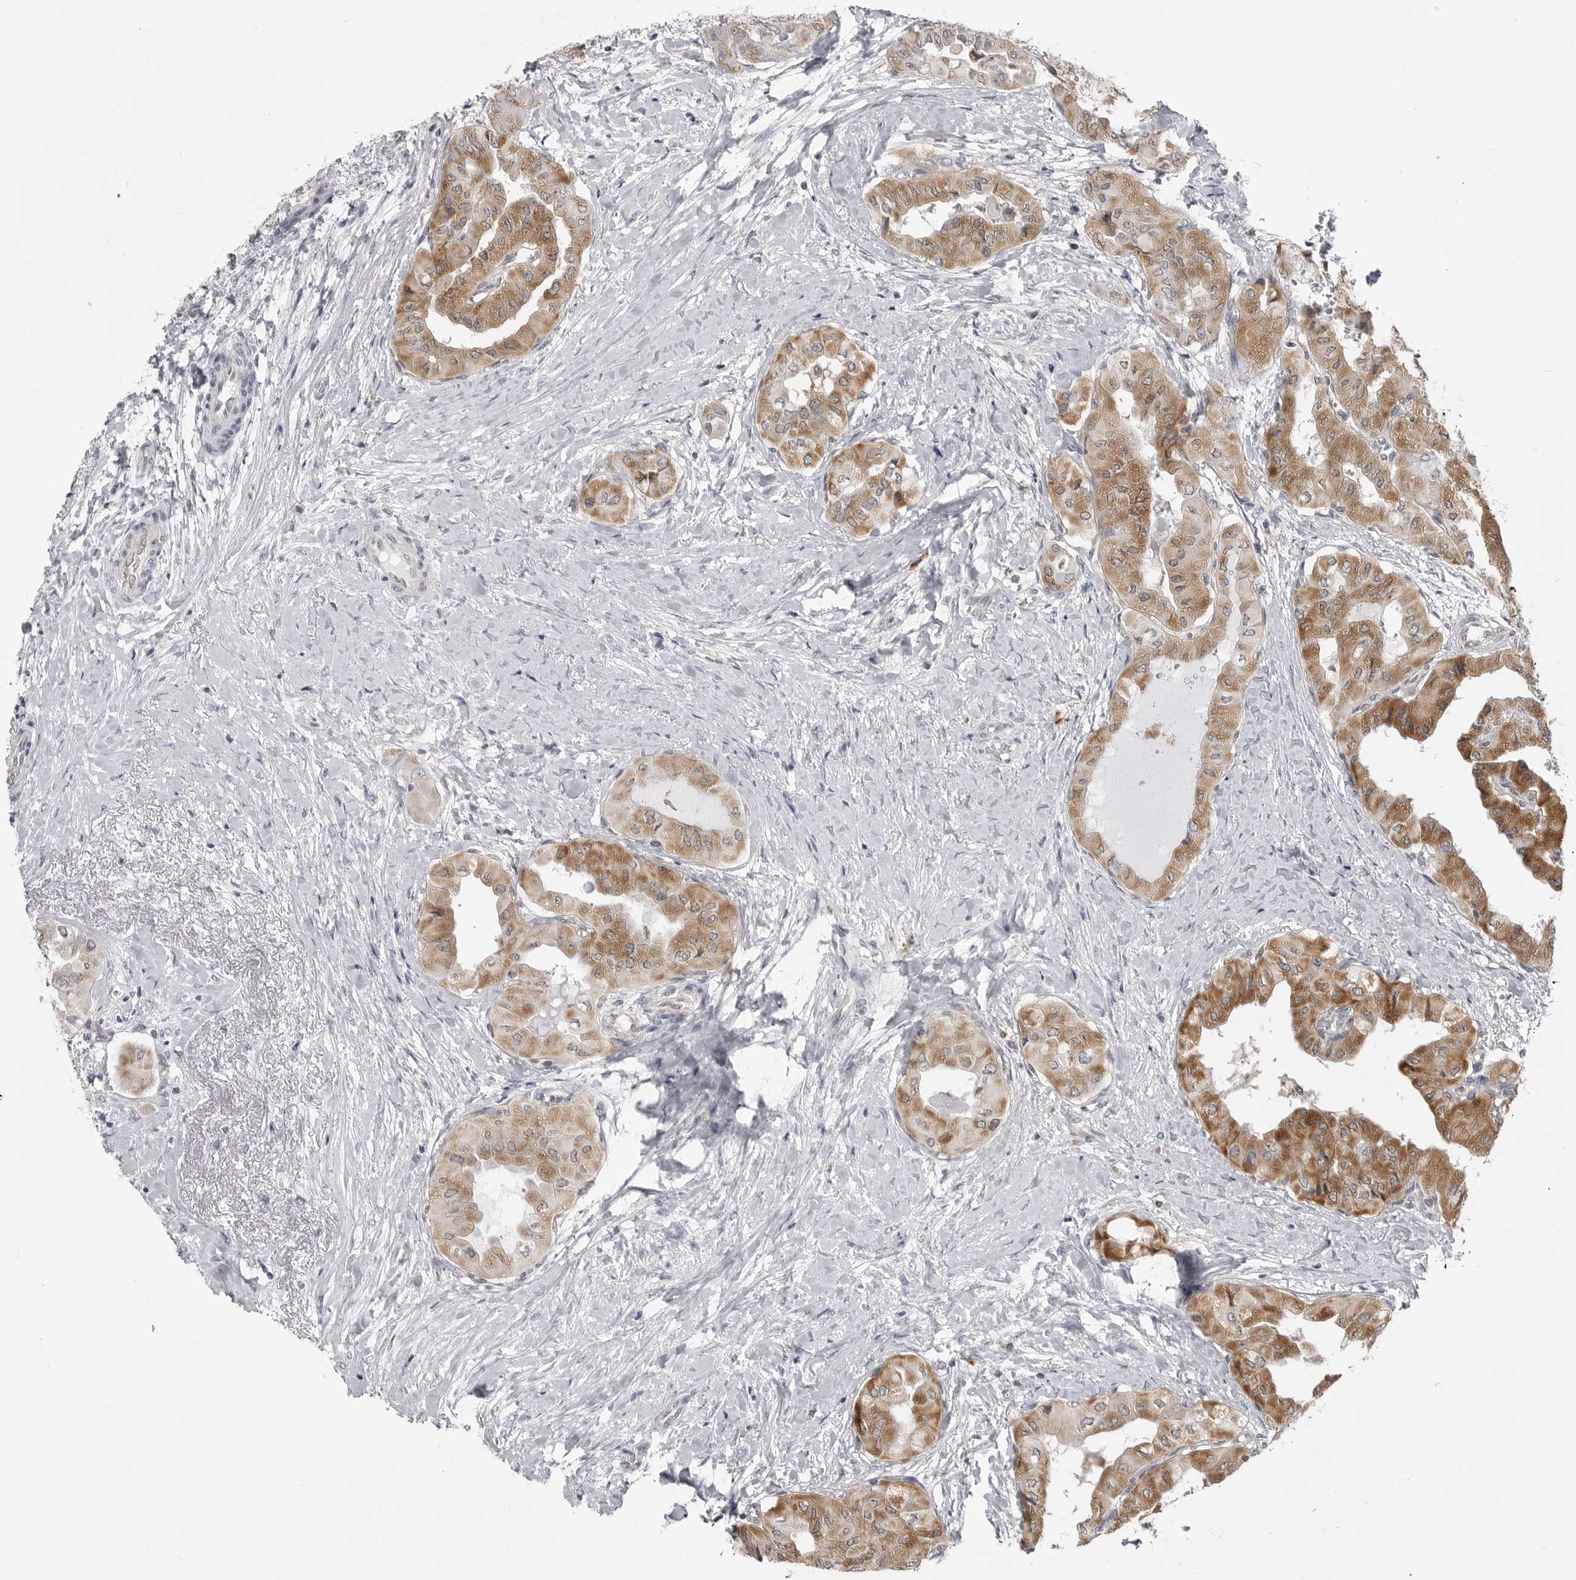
{"staining": {"intensity": "moderate", "quantity": ">75%", "location": "cytoplasmic/membranous"}, "tissue": "thyroid cancer", "cell_type": "Tumor cells", "image_type": "cancer", "snomed": [{"axis": "morphology", "description": "Papillary adenocarcinoma, NOS"}, {"axis": "topography", "description": "Thyroid gland"}], "caption": "IHC of human thyroid cancer (papillary adenocarcinoma) demonstrates medium levels of moderate cytoplasmic/membranous staining in approximately >75% of tumor cells. (Stains: DAB (3,3'-diaminobenzidine) in brown, nuclei in blue, Microscopy: brightfield microscopy at high magnification).", "gene": "FH", "patient": {"sex": "female", "age": 59}}